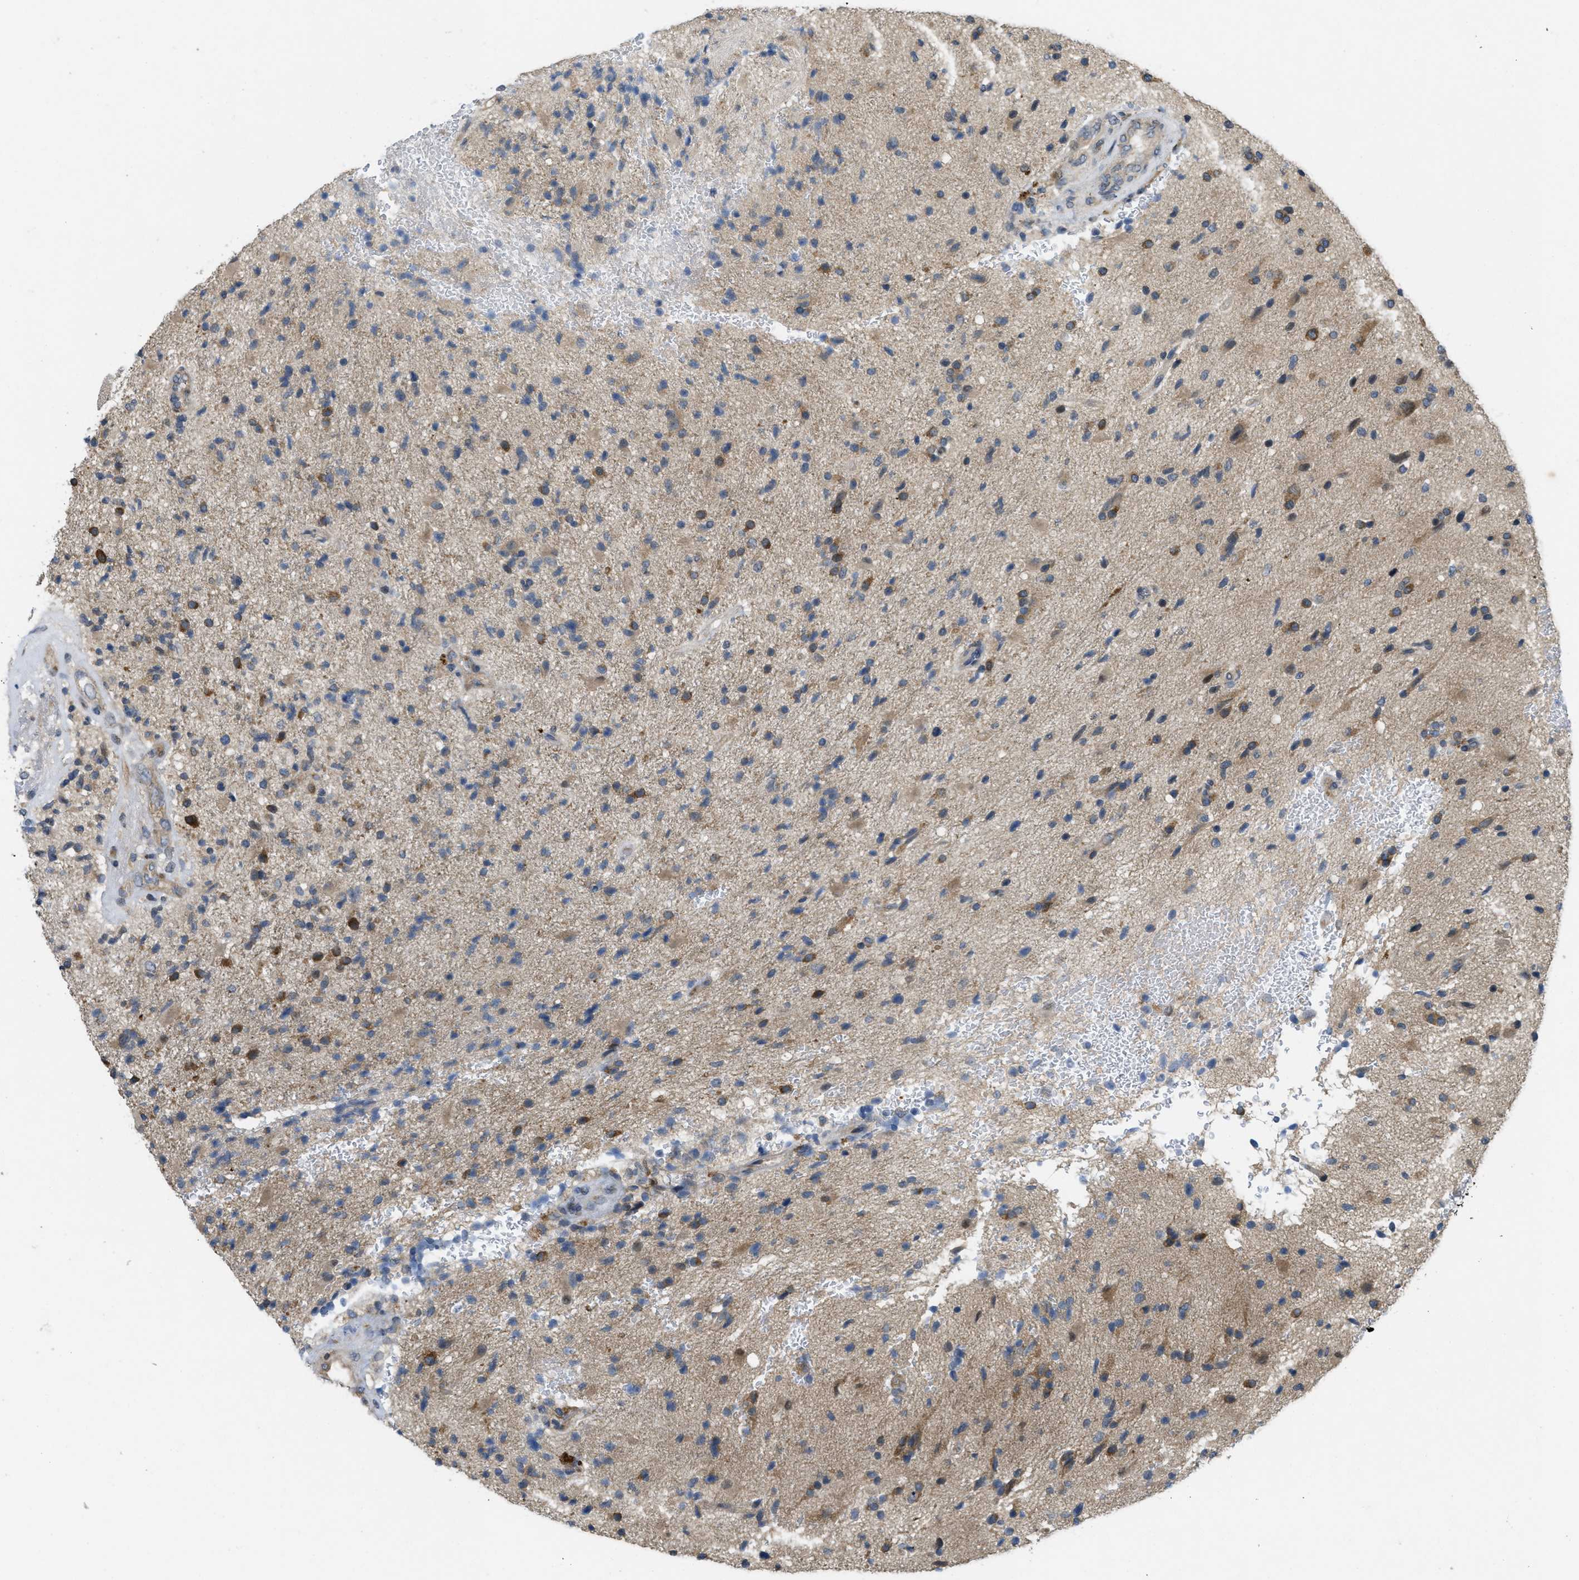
{"staining": {"intensity": "moderate", "quantity": "25%-75%", "location": "cytoplasmic/membranous"}, "tissue": "glioma", "cell_type": "Tumor cells", "image_type": "cancer", "snomed": [{"axis": "morphology", "description": "Glioma, malignant, High grade"}, {"axis": "topography", "description": "Brain"}], "caption": "A brown stain shows moderate cytoplasmic/membranous positivity of a protein in human malignant high-grade glioma tumor cells. (Brightfield microscopy of DAB IHC at high magnification).", "gene": "IFNLR1", "patient": {"sex": "male", "age": 72}}